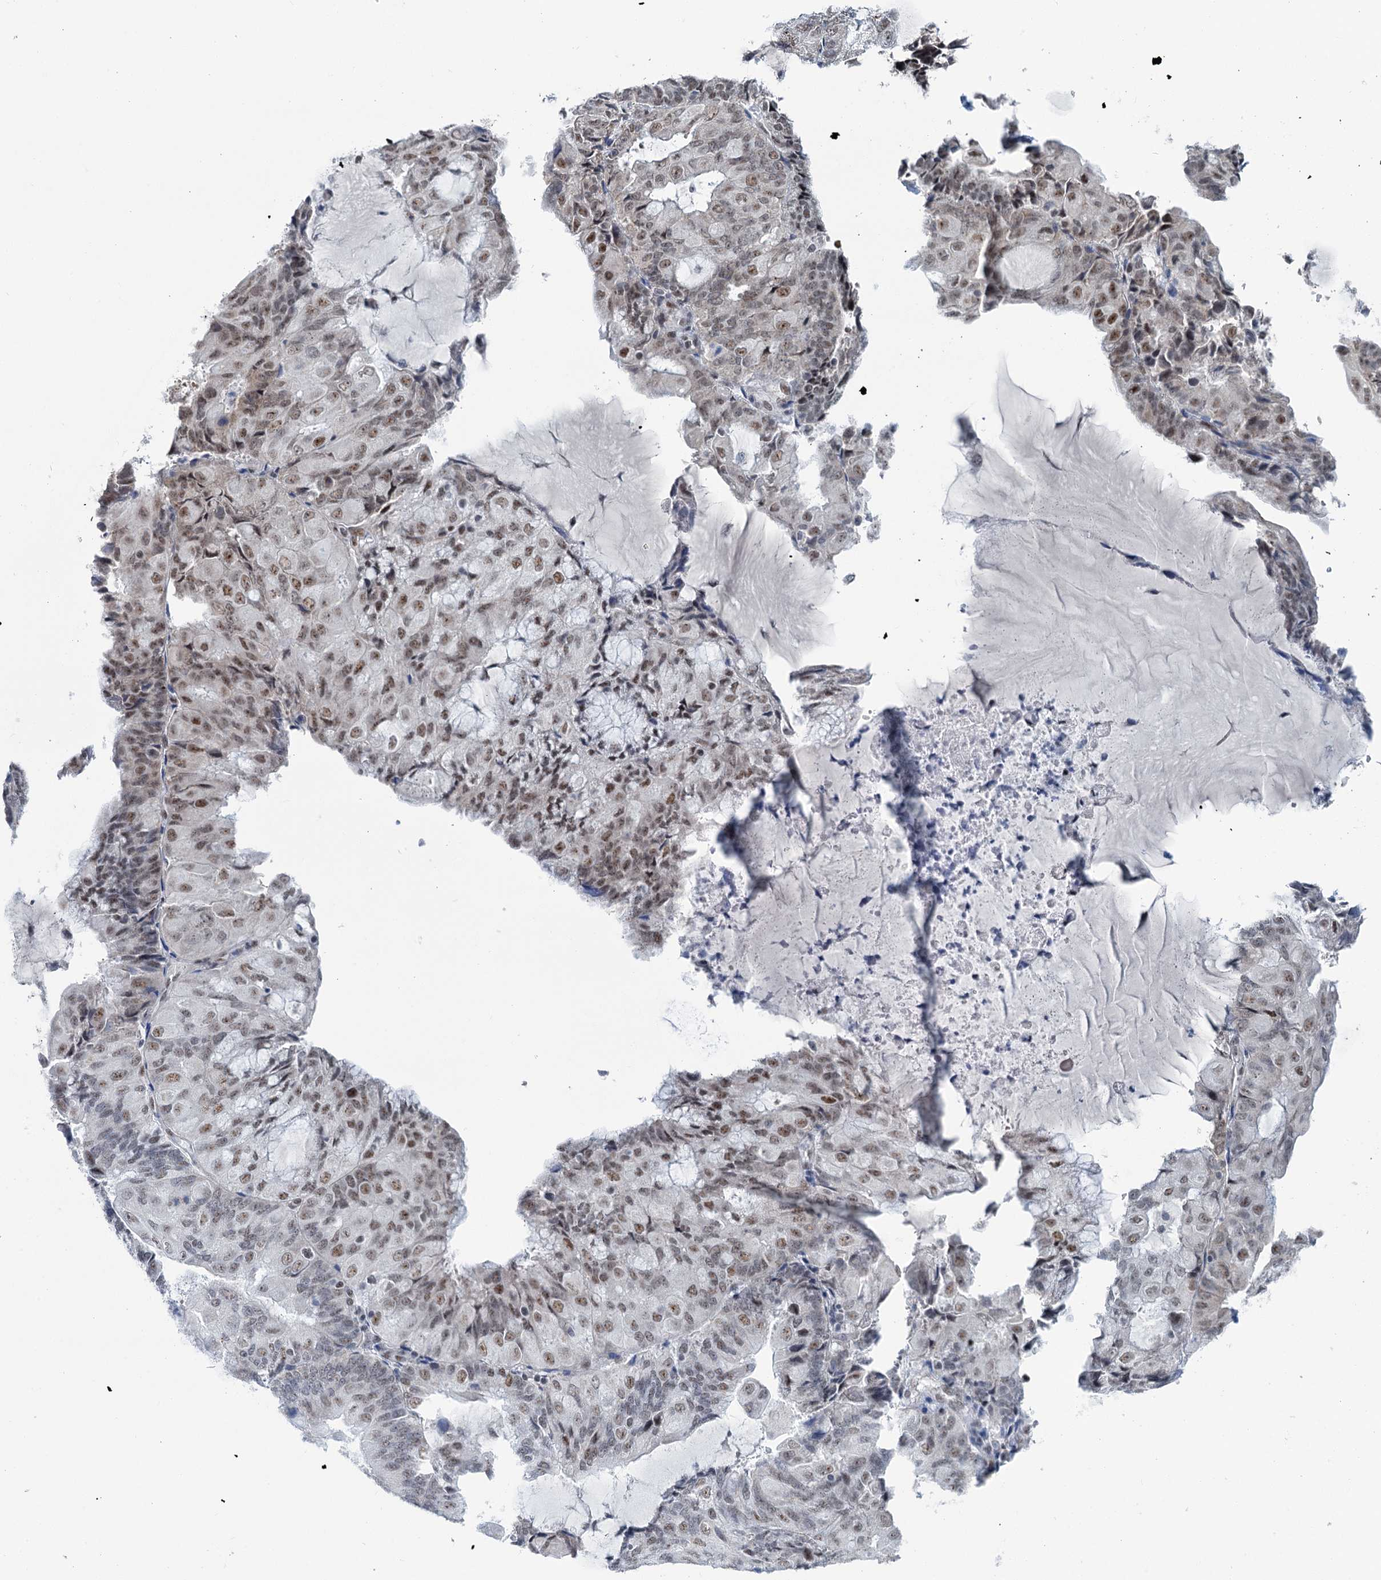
{"staining": {"intensity": "moderate", "quantity": "25%-75%", "location": "nuclear"}, "tissue": "endometrial cancer", "cell_type": "Tumor cells", "image_type": "cancer", "snomed": [{"axis": "morphology", "description": "Adenocarcinoma, NOS"}, {"axis": "topography", "description": "Endometrium"}], "caption": "Protein staining reveals moderate nuclear expression in approximately 25%-75% of tumor cells in endometrial cancer. The protein is stained brown, and the nuclei are stained in blue (DAB (3,3'-diaminobenzidine) IHC with brightfield microscopy, high magnification).", "gene": "SREK1", "patient": {"sex": "female", "age": 81}}